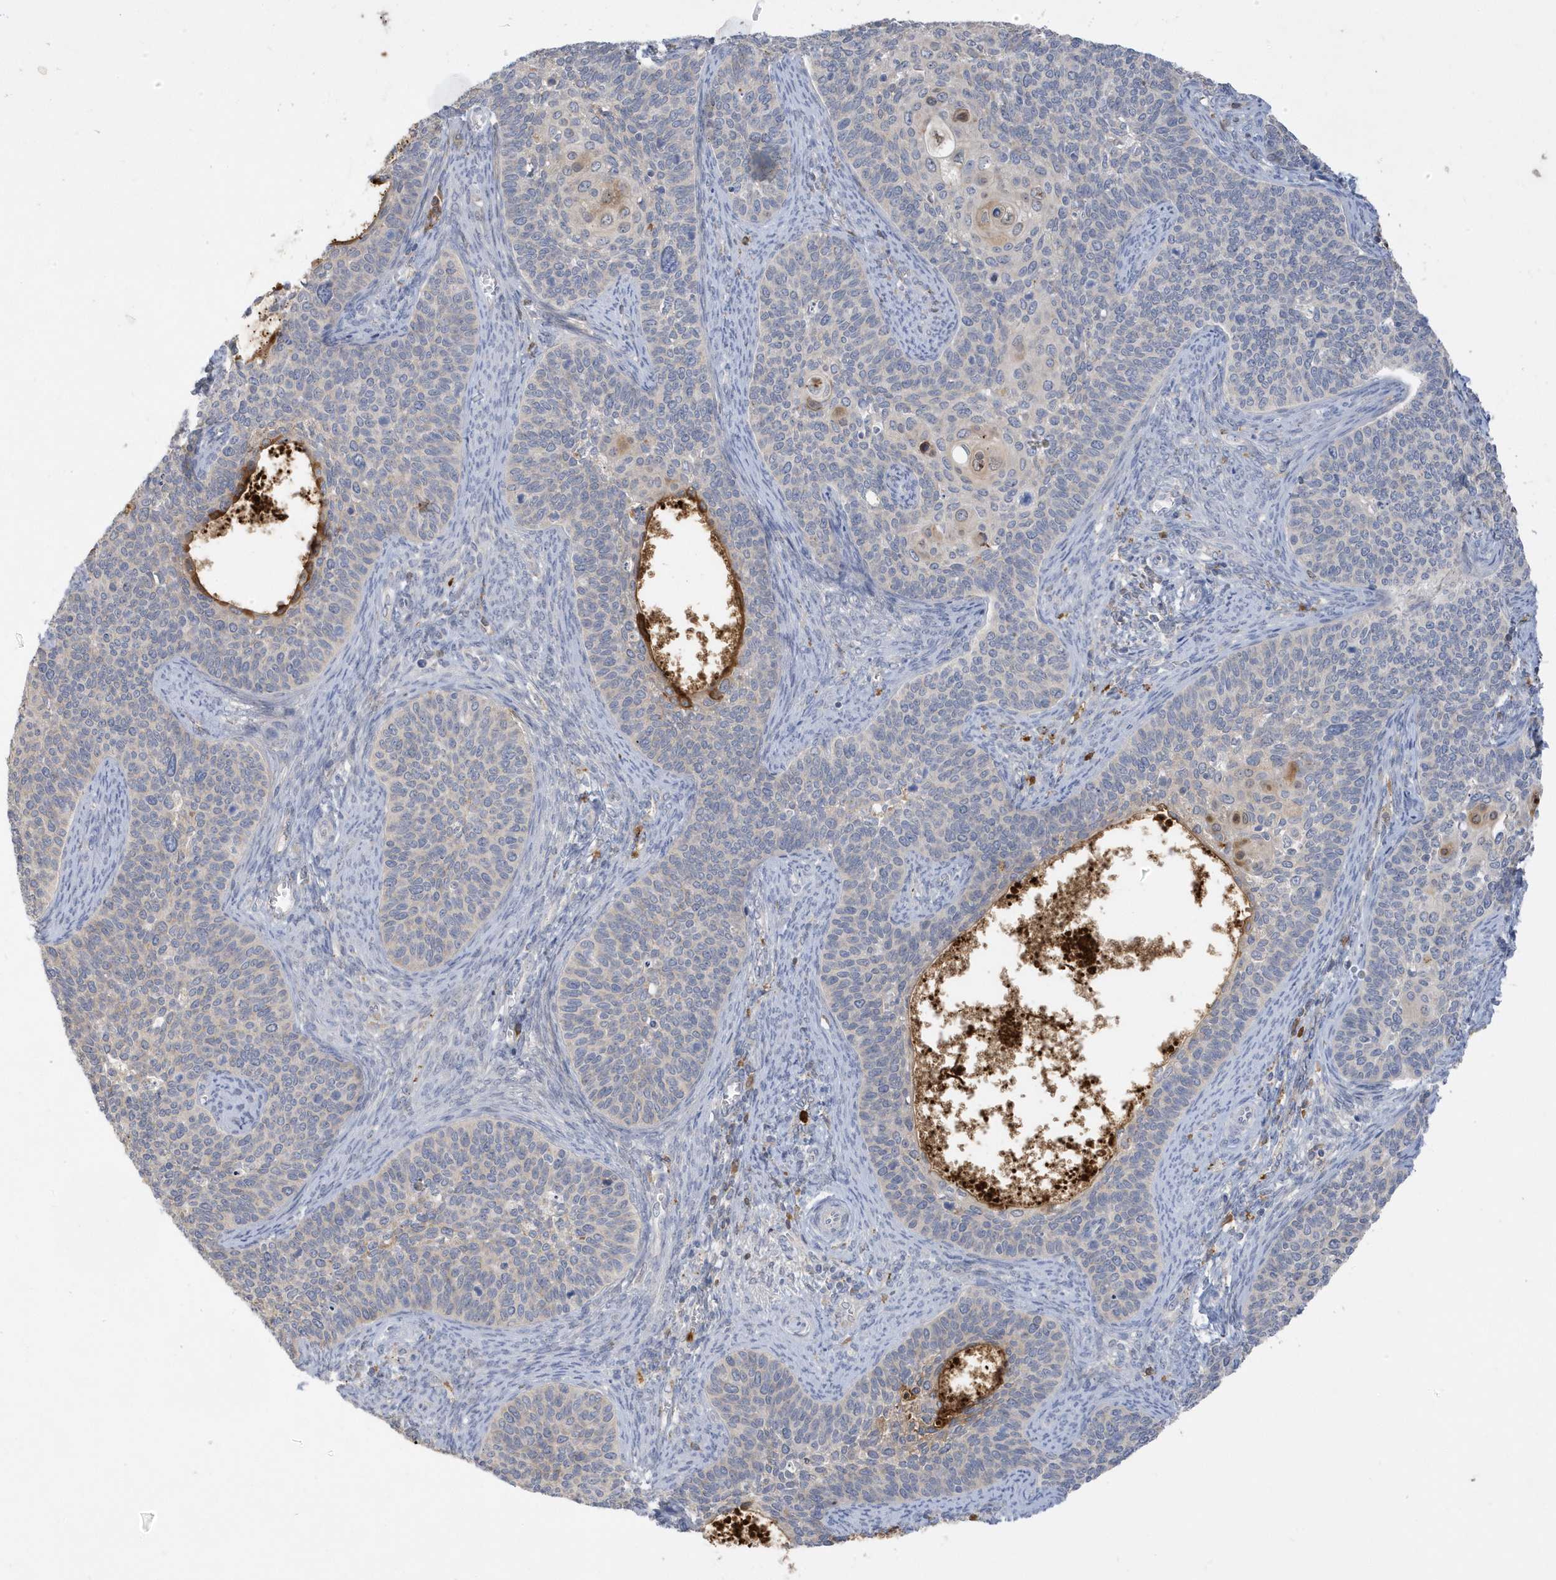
{"staining": {"intensity": "weak", "quantity": "<25%", "location": "cytoplasmic/membranous"}, "tissue": "cervical cancer", "cell_type": "Tumor cells", "image_type": "cancer", "snomed": [{"axis": "morphology", "description": "Squamous cell carcinoma, NOS"}, {"axis": "topography", "description": "Cervix"}], "caption": "Immunohistochemistry (IHC) photomicrograph of neoplastic tissue: squamous cell carcinoma (cervical) stained with DAB displays no significant protein staining in tumor cells. (DAB immunohistochemistry, high magnification).", "gene": "DPP9", "patient": {"sex": "female", "age": 33}}